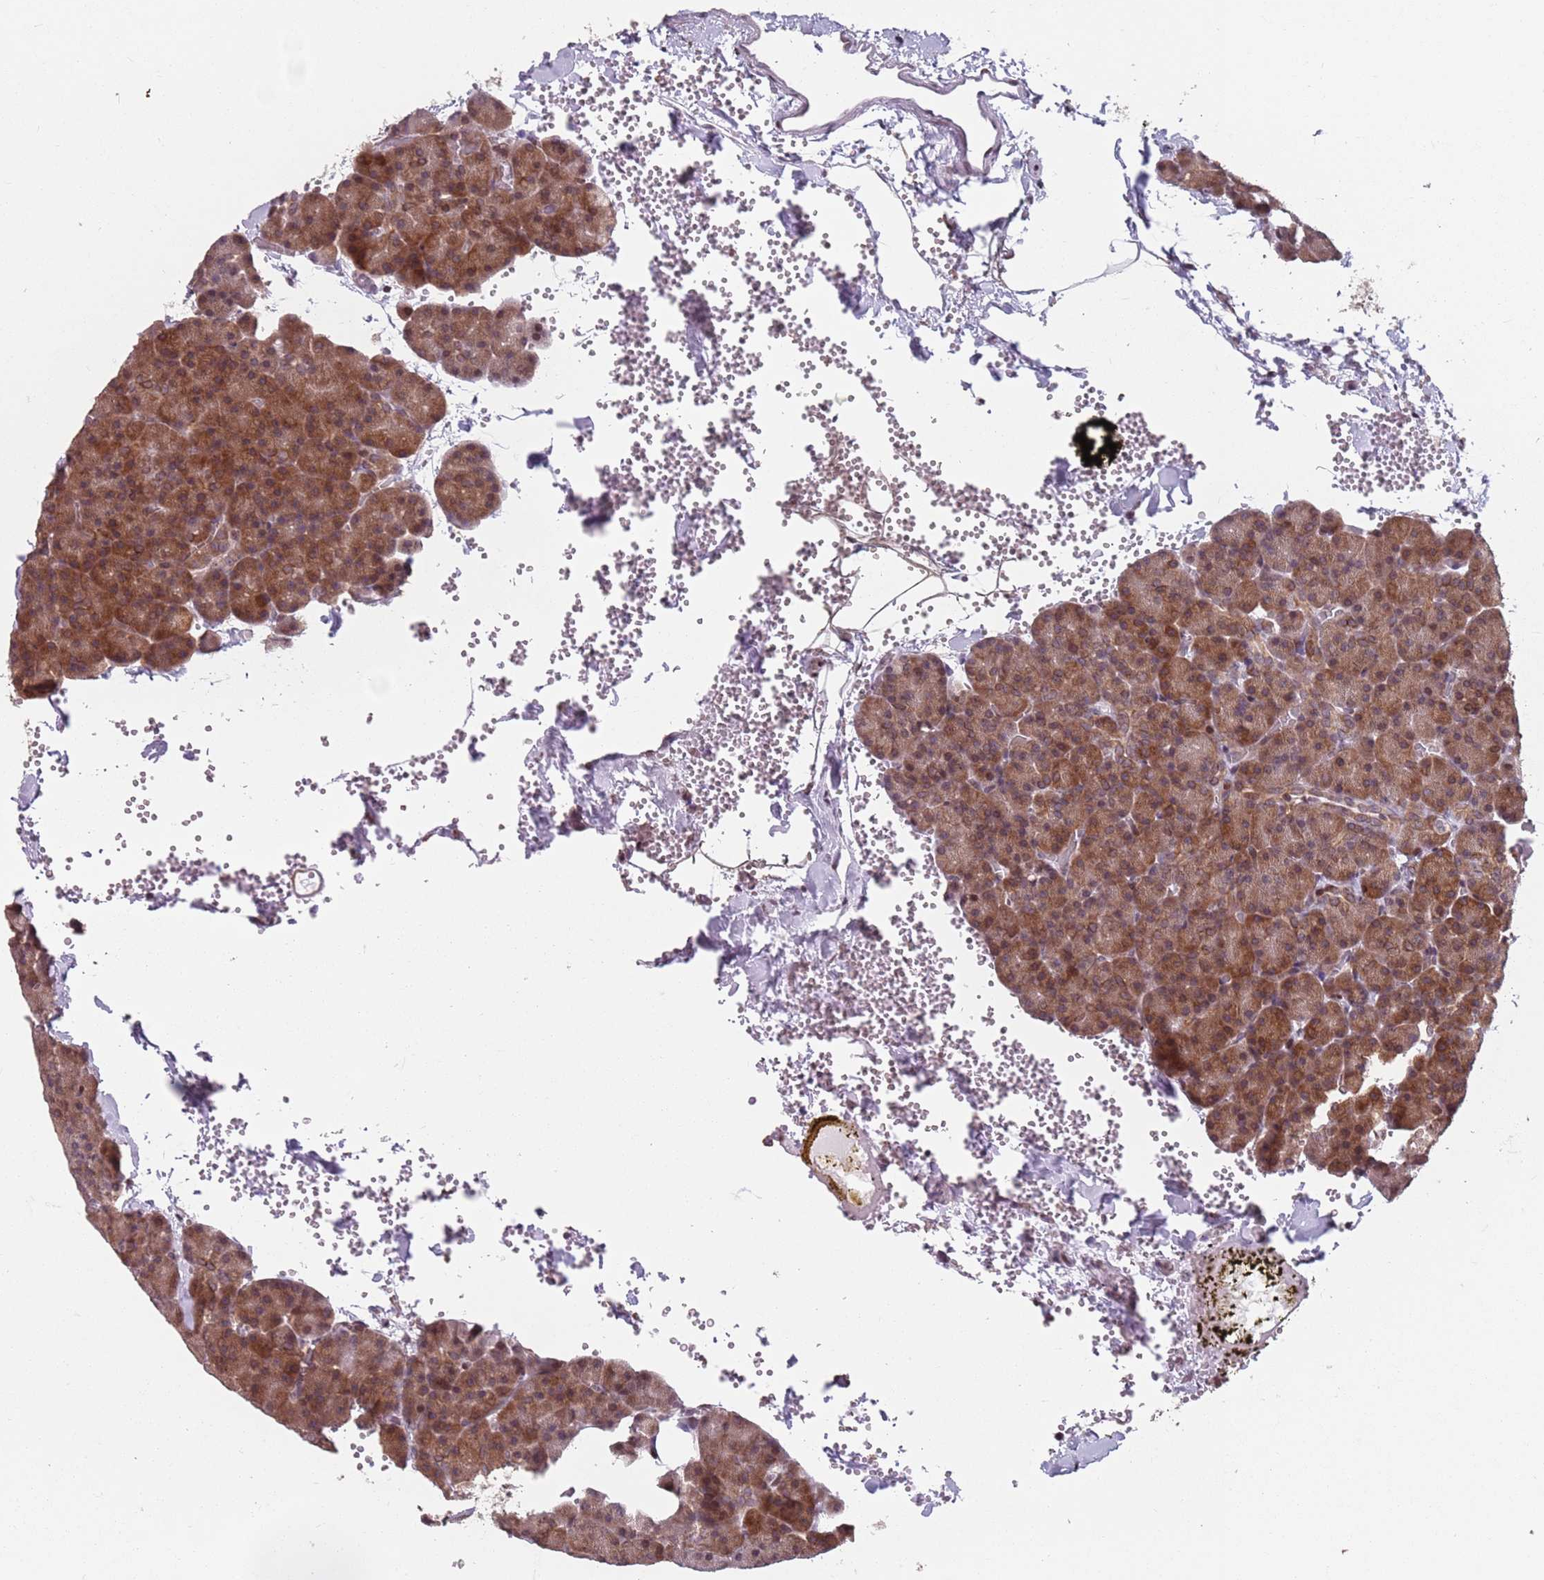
{"staining": {"intensity": "strong", "quantity": ">75%", "location": "cytoplasmic/membranous"}, "tissue": "pancreas", "cell_type": "Exocrine glandular cells", "image_type": "normal", "snomed": [{"axis": "morphology", "description": "Normal tissue, NOS"}, {"axis": "morphology", "description": "Carcinoid, malignant, NOS"}, {"axis": "topography", "description": "Pancreas"}], "caption": "An immunohistochemistry image of benign tissue is shown. Protein staining in brown labels strong cytoplasmic/membranous positivity in pancreas within exocrine glandular cells.", "gene": "TMC4", "patient": {"sex": "female", "age": 35}}